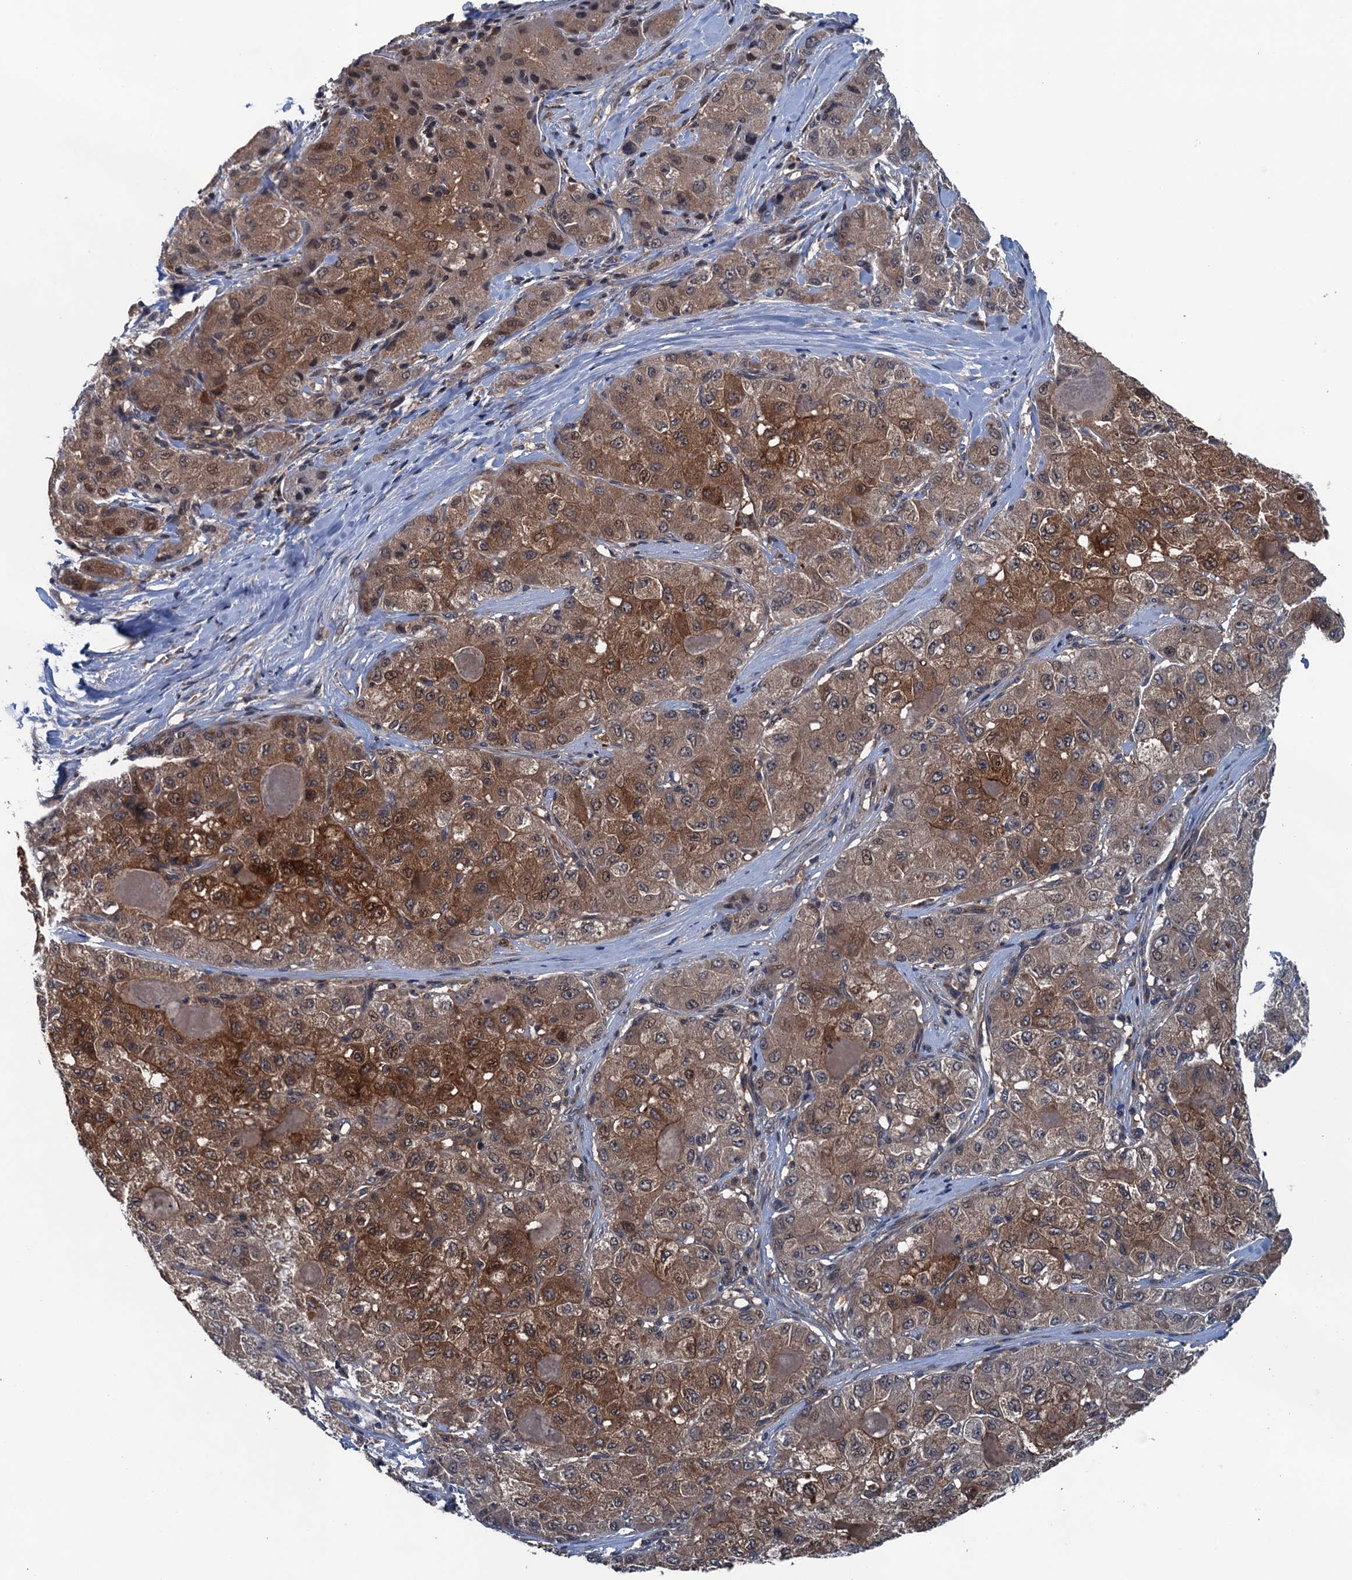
{"staining": {"intensity": "moderate", "quantity": "25%-75%", "location": "cytoplasmic/membranous,nuclear"}, "tissue": "liver cancer", "cell_type": "Tumor cells", "image_type": "cancer", "snomed": [{"axis": "morphology", "description": "Carcinoma, Hepatocellular, NOS"}, {"axis": "topography", "description": "Liver"}], "caption": "Protein staining of liver cancer (hepatocellular carcinoma) tissue displays moderate cytoplasmic/membranous and nuclear expression in approximately 25%-75% of tumor cells. Nuclei are stained in blue.", "gene": "RNF165", "patient": {"sex": "male", "age": 80}}